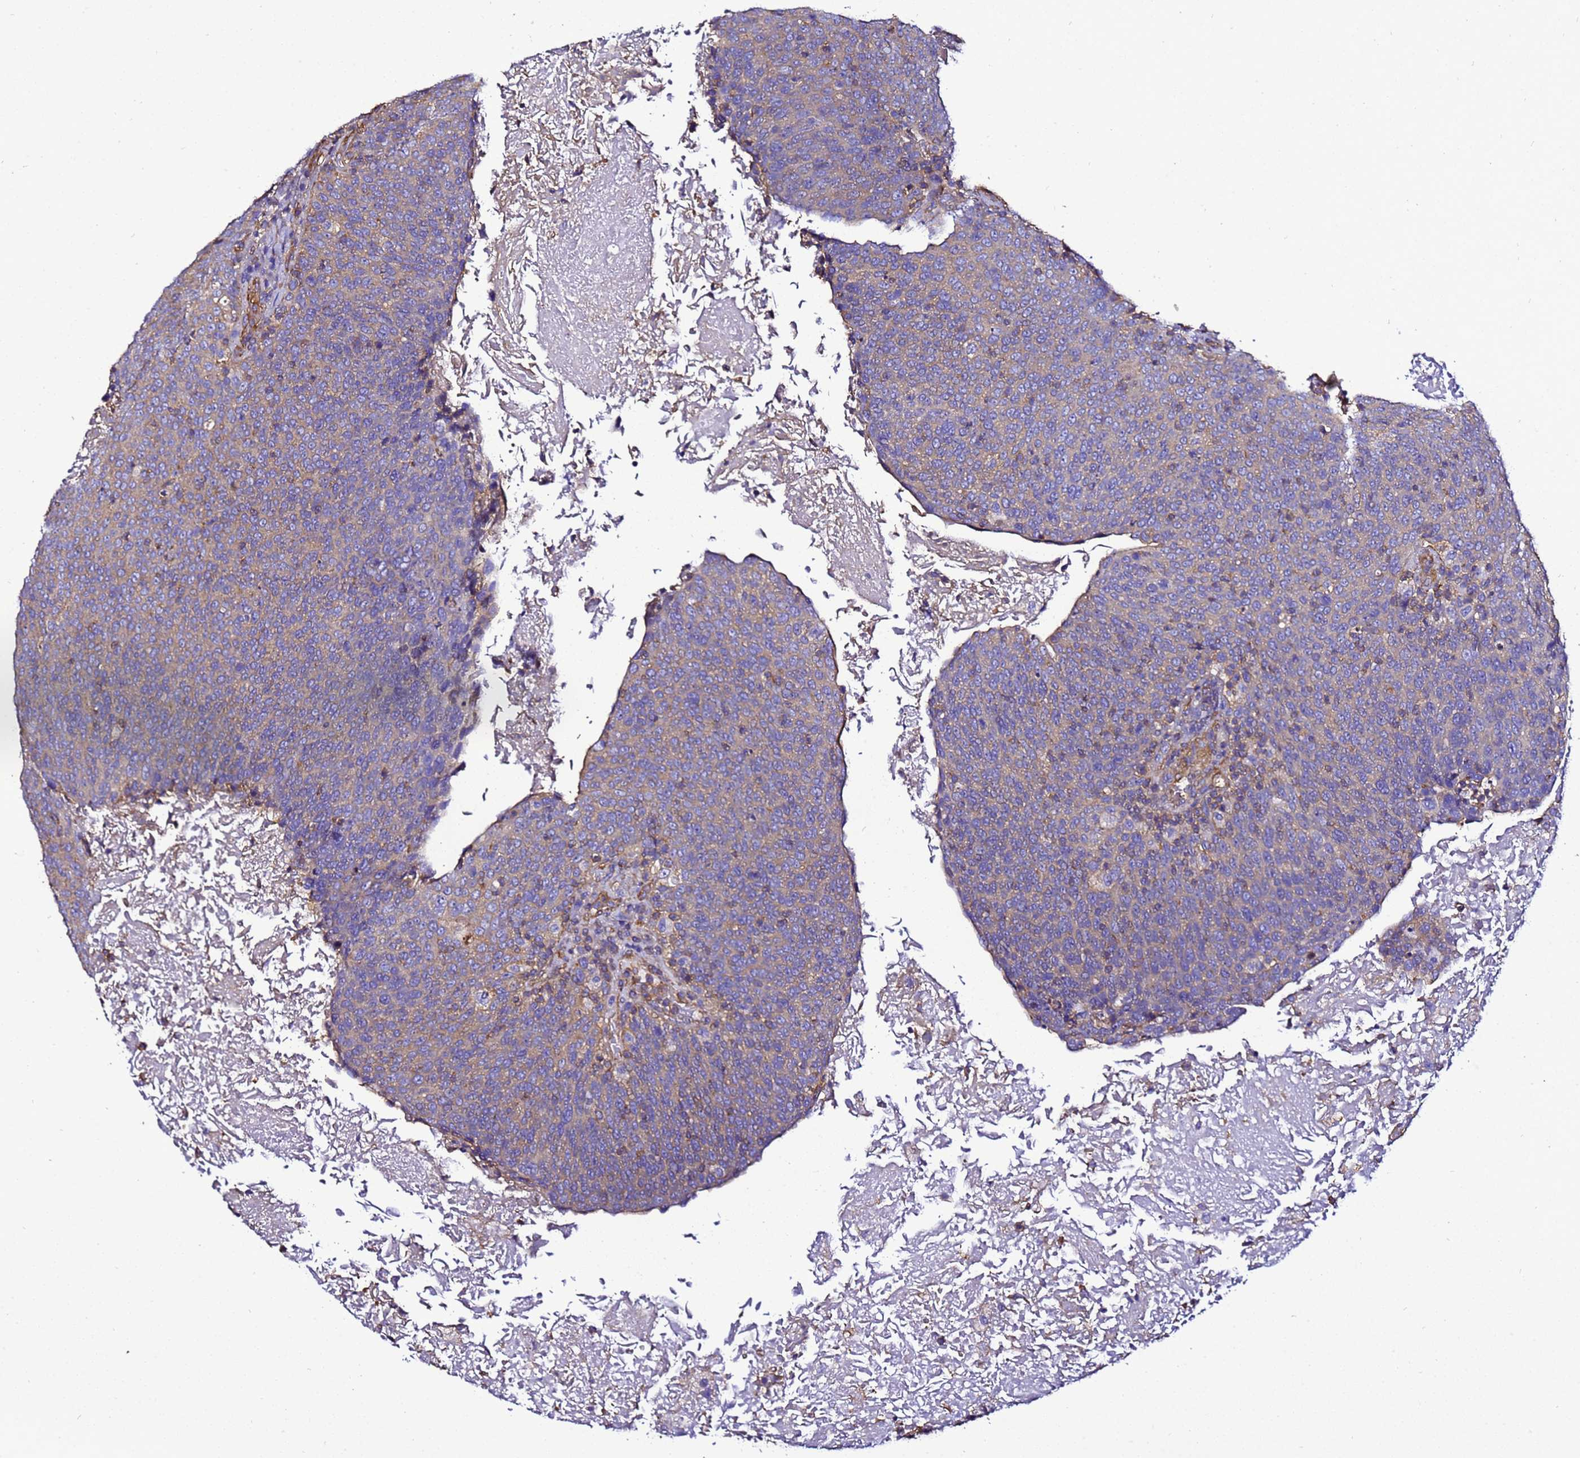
{"staining": {"intensity": "weak", "quantity": ">75%", "location": "cytoplasmic/membranous"}, "tissue": "head and neck cancer", "cell_type": "Tumor cells", "image_type": "cancer", "snomed": [{"axis": "morphology", "description": "Squamous cell carcinoma, NOS"}, {"axis": "morphology", "description": "Squamous cell carcinoma, metastatic, NOS"}, {"axis": "topography", "description": "Lymph node"}, {"axis": "topography", "description": "Head-Neck"}], "caption": "Protein expression by IHC exhibits weak cytoplasmic/membranous positivity in about >75% of tumor cells in head and neck cancer (squamous cell carcinoma).", "gene": "MYL12A", "patient": {"sex": "male", "age": 62}}